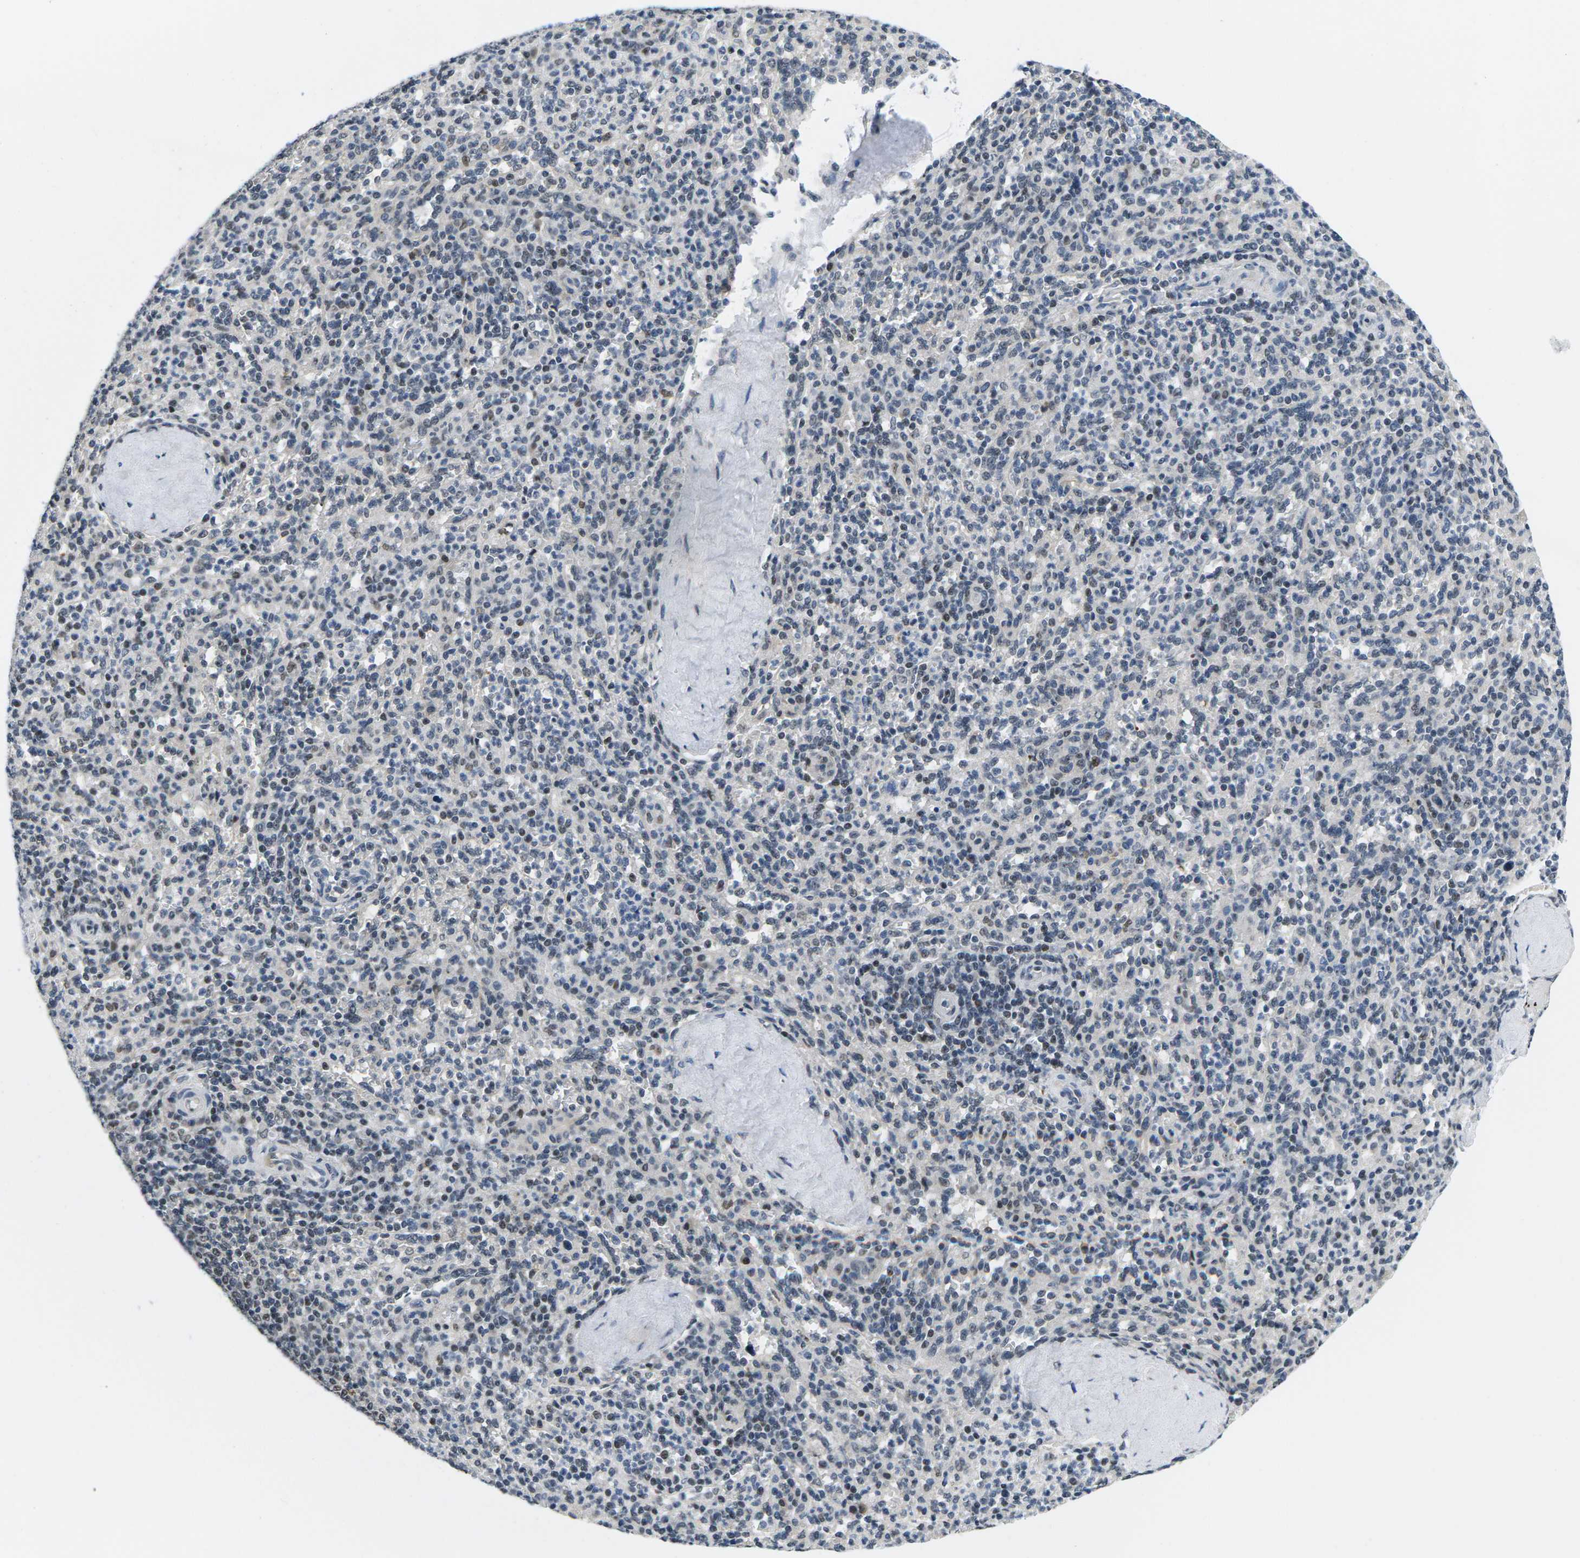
{"staining": {"intensity": "weak", "quantity": "<25%", "location": "nuclear"}, "tissue": "spleen", "cell_type": "Cells in red pulp", "image_type": "normal", "snomed": [{"axis": "morphology", "description": "Normal tissue, NOS"}, {"axis": "topography", "description": "Spleen"}], "caption": "The image displays no staining of cells in red pulp in normal spleen.", "gene": "NSRP1", "patient": {"sex": "male", "age": 36}}